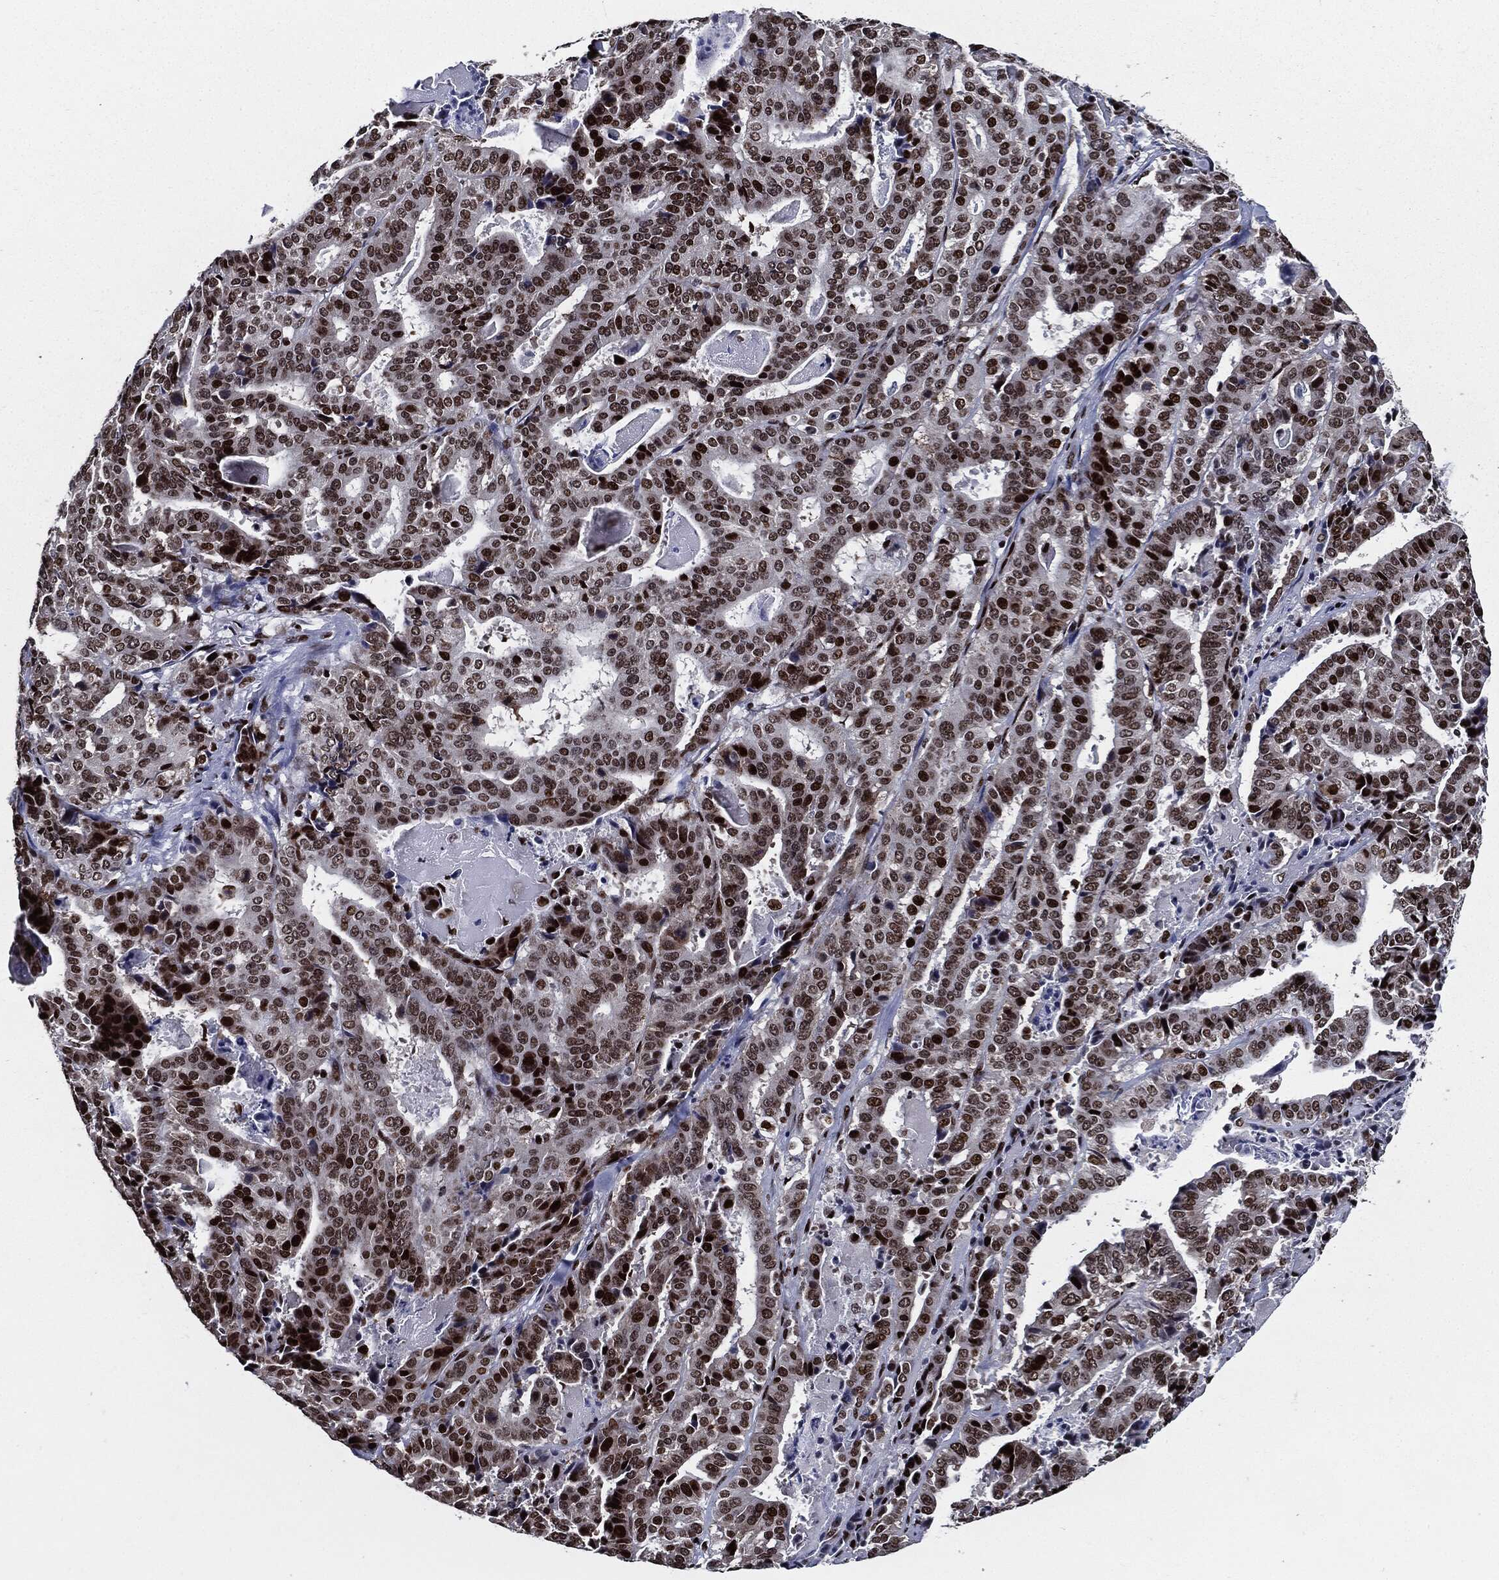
{"staining": {"intensity": "strong", "quantity": "25%-75%", "location": "nuclear"}, "tissue": "stomach cancer", "cell_type": "Tumor cells", "image_type": "cancer", "snomed": [{"axis": "morphology", "description": "Adenocarcinoma, NOS"}, {"axis": "topography", "description": "Stomach"}], "caption": "Immunohistochemical staining of human stomach adenocarcinoma displays high levels of strong nuclear protein expression in approximately 25%-75% of tumor cells.", "gene": "ZFP91", "patient": {"sex": "male", "age": 48}}